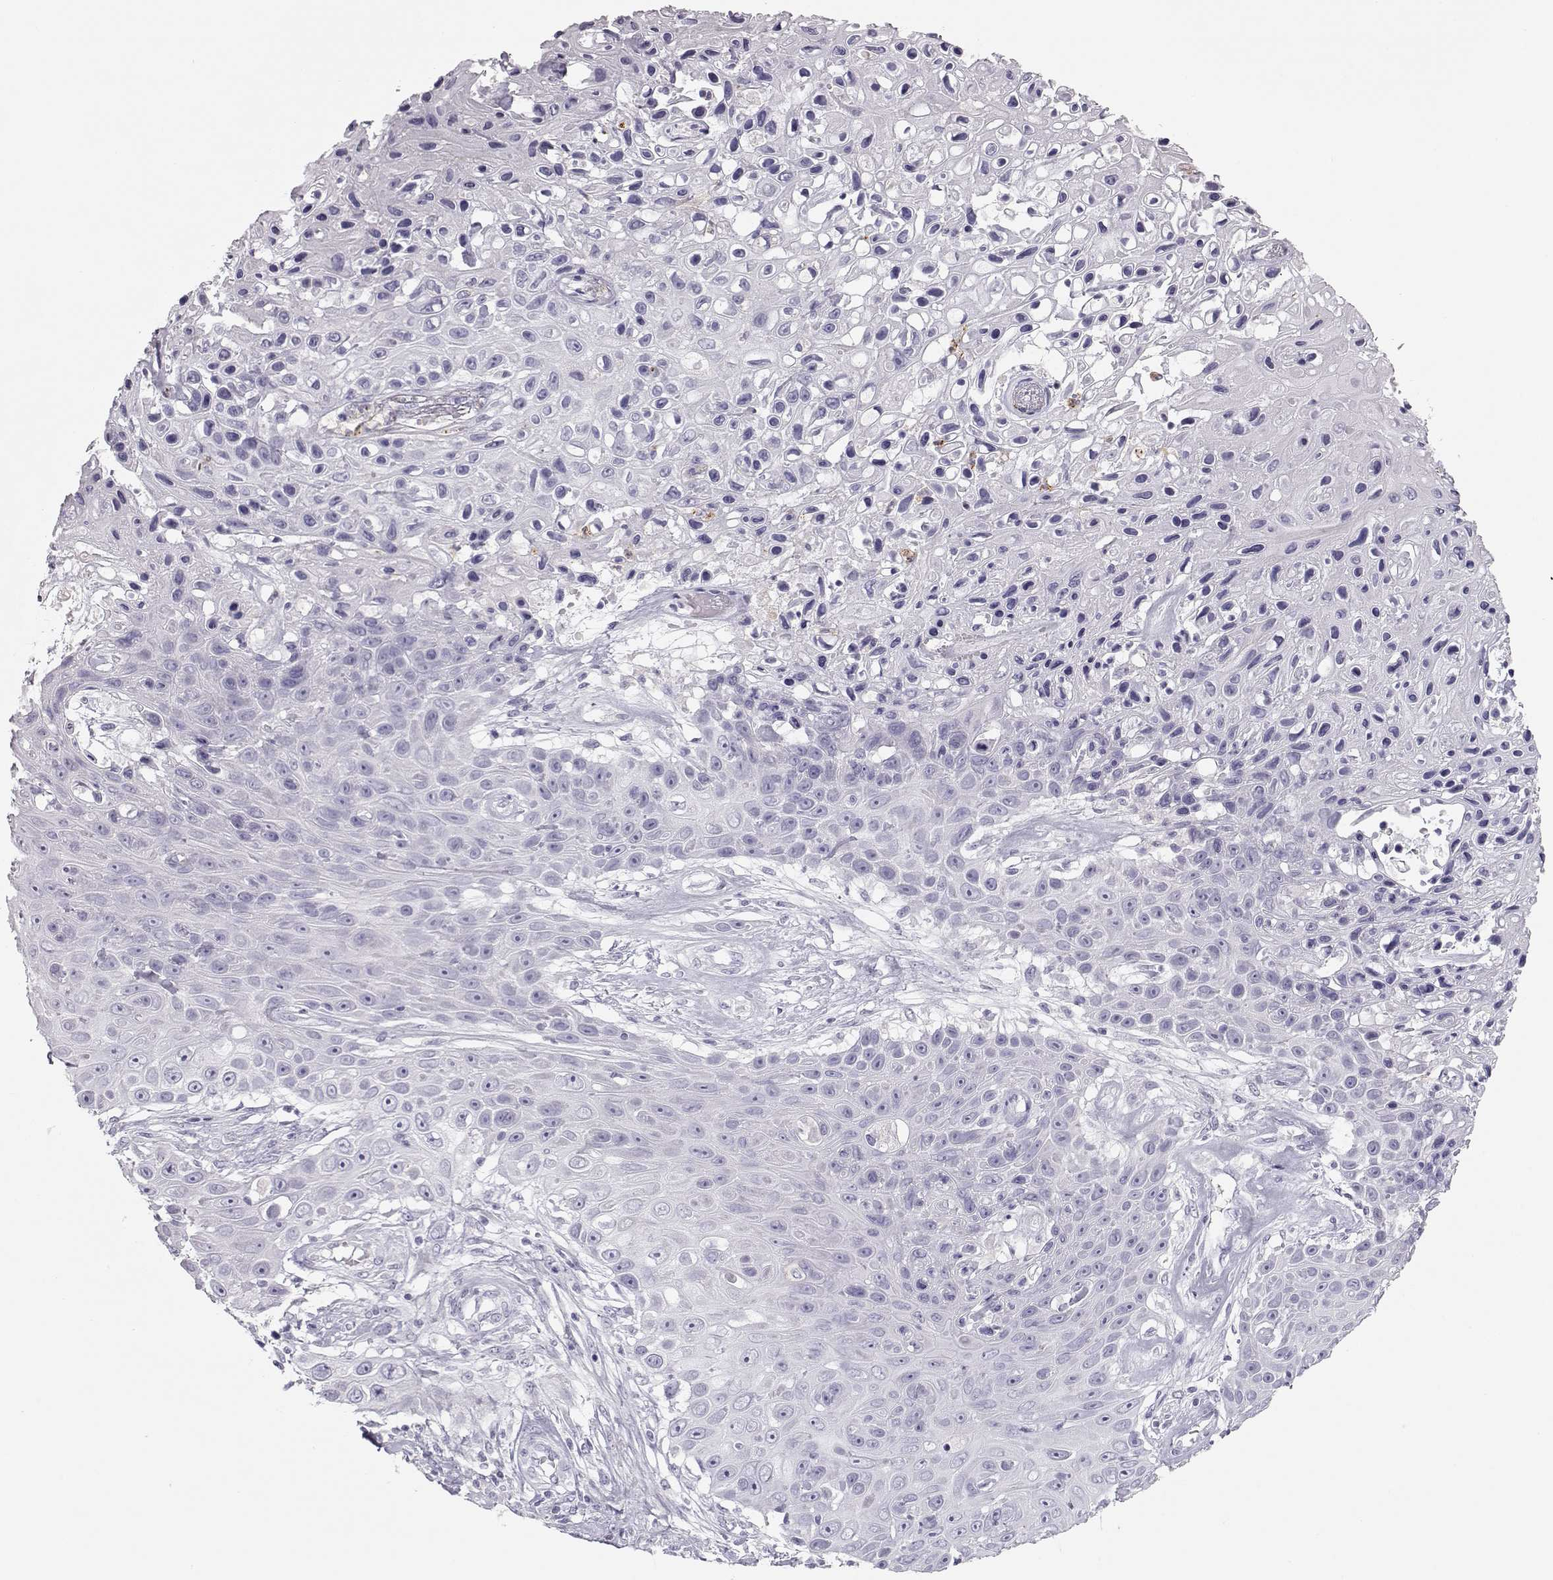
{"staining": {"intensity": "negative", "quantity": "none", "location": "none"}, "tissue": "skin cancer", "cell_type": "Tumor cells", "image_type": "cancer", "snomed": [{"axis": "morphology", "description": "Squamous cell carcinoma, NOS"}, {"axis": "topography", "description": "Skin"}], "caption": "High magnification brightfield microscopy of skin cancer (squamous cell carcinoma) stained with DAB (3,3'-diaminobenzidine) (brown) and counterstained with hematoxylin (blue): tumor cells show no significant positivity. (Immunohistochemistry, brightfield microscopy, high magnification).", "gene": "MIP", "patient": {"sex": "male", "age": 82}}